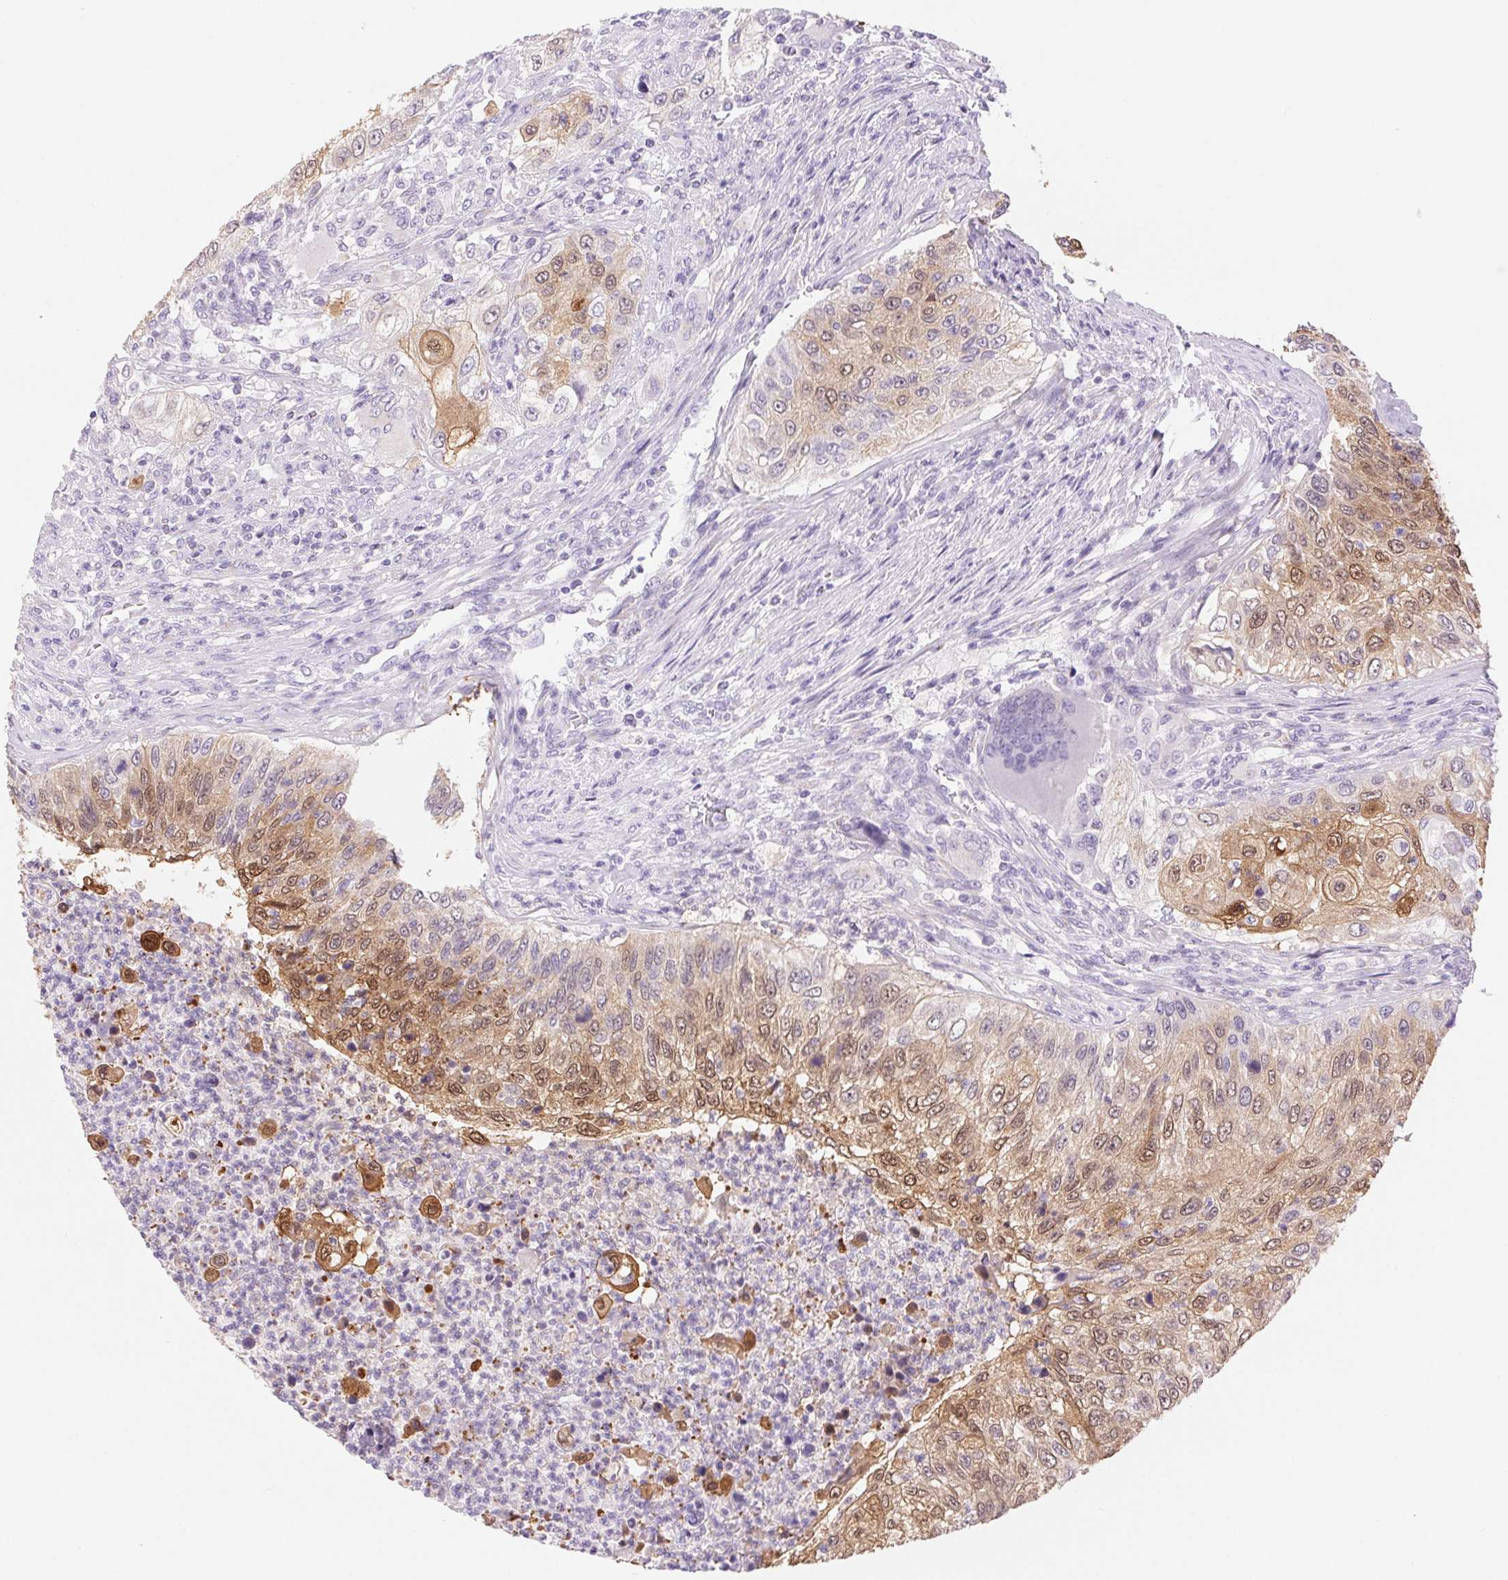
{"staining": {"intensity": "moderate", "quantity": "25%-75%", "location": "cytoplasmic/membranous,nuclear"}, "tissue": "urothelial cancer", "cell_type": "Tumor cells", "image_type": "cancer", "snomed": [{"axis": "morphology", "description": "Urothelial carcinoma, High grade"}, {"axis": "topography", "description": "Urinary bladder"}], "caption": "This is an image of immunohistochemistry staining of high-grade urothelial carcinoma, which shows moderate expression in the cytoplasmic/membranous and nuclear of tumor cells.", "gene": "SERPINB3", "patient": {"sex": "female", "age": 60}}